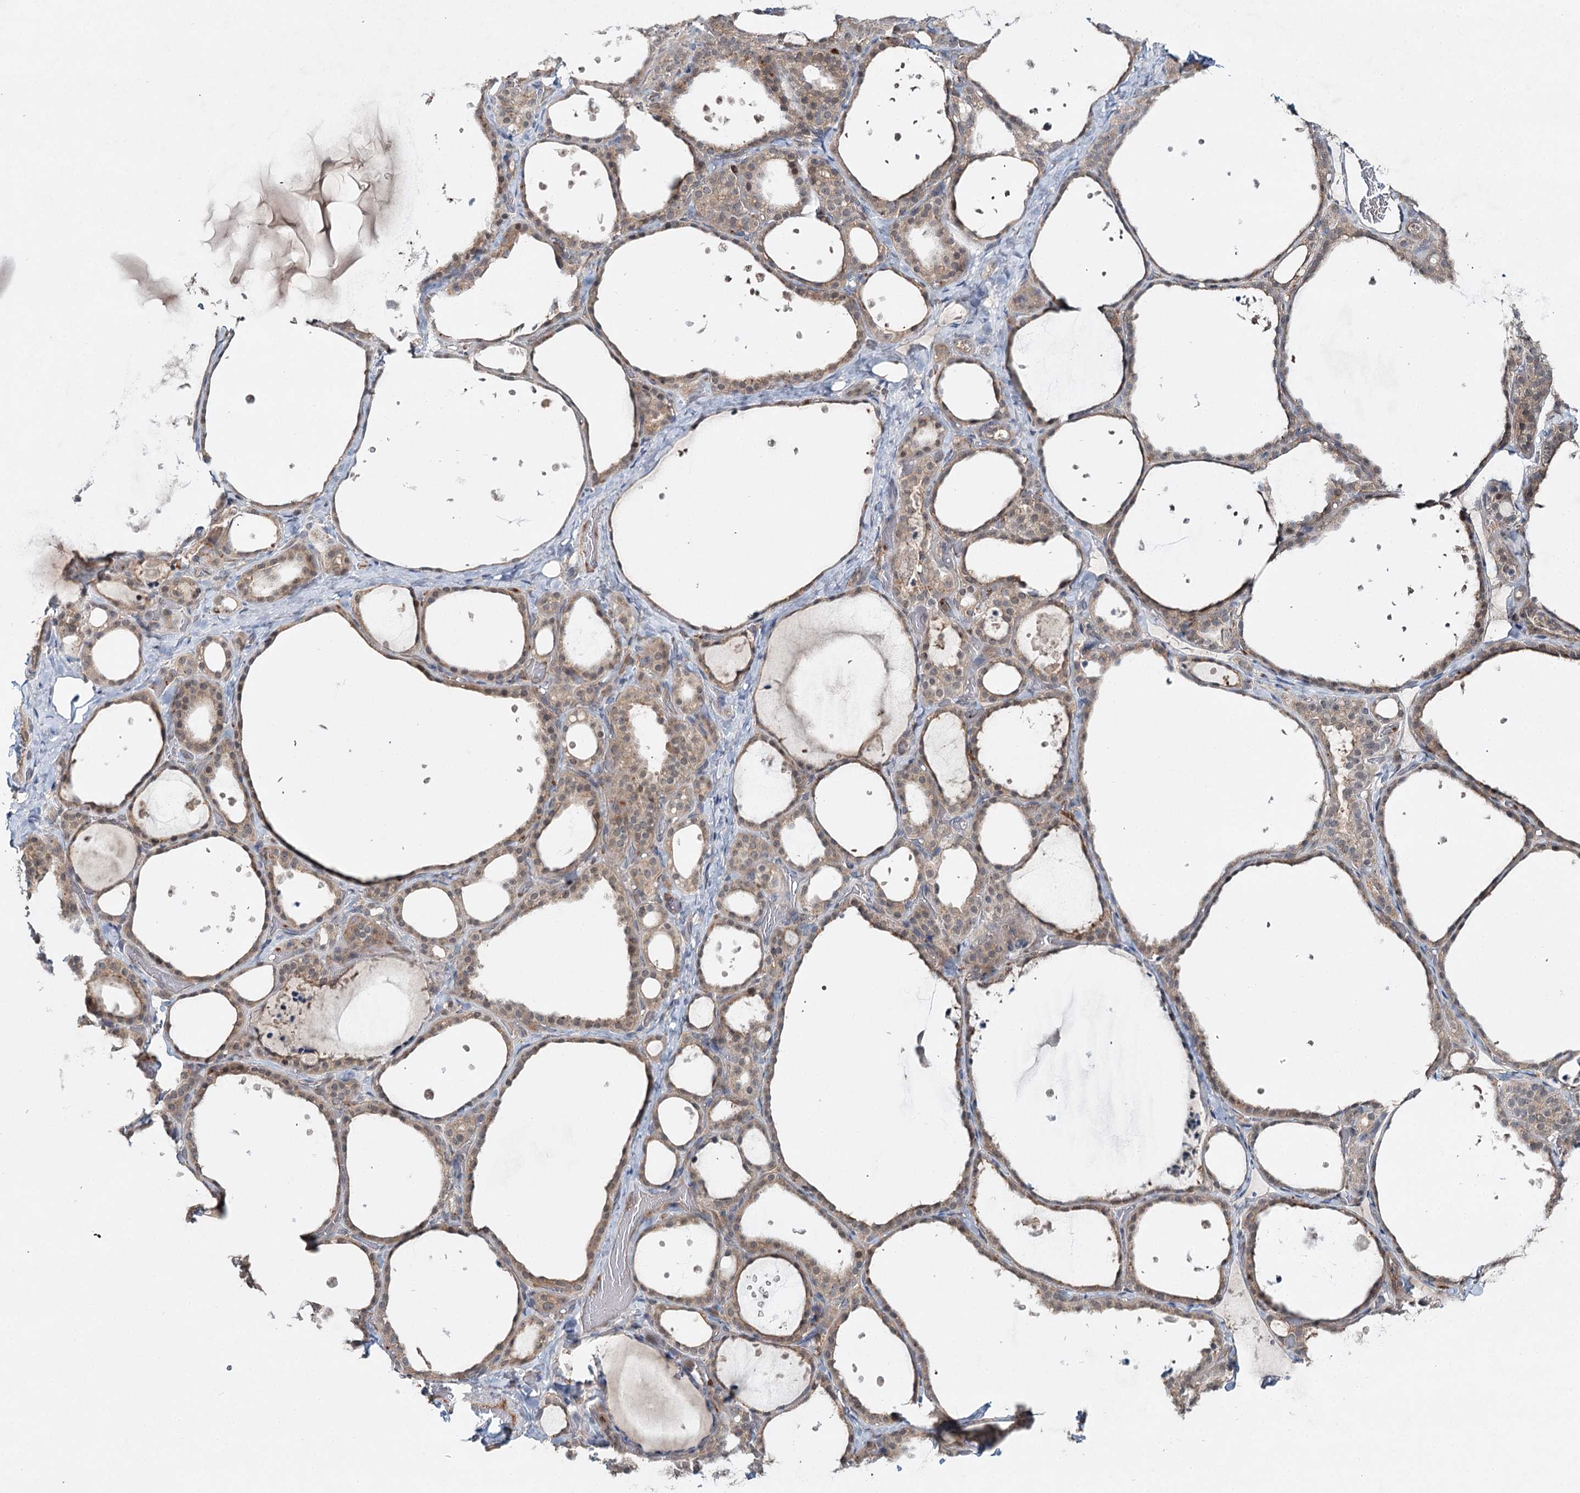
{"staining": {"intensity": "moderate", "quantity": "25%-75%", "location": "cytoplasmic/membranous,nuclear"}, "tissue": "thyroid gland", "cell_type": "Glandular cells", "image_type": "normal", "snomed": [{"axis": "morphology", "description": "Normal tissue, NOS"}, {"axis": "topography", "description": "Thyroid gland"}], "caption": "Glandular cells demonstrate moderate cytoplasmic/membranous,nuclear staining in about 25%-75% of cells in normal thyroid gland. (IHC, brightfield microscopy, high magnification).", "gene": "WDR44", "patient": {"sex": "female", "age": 44}}